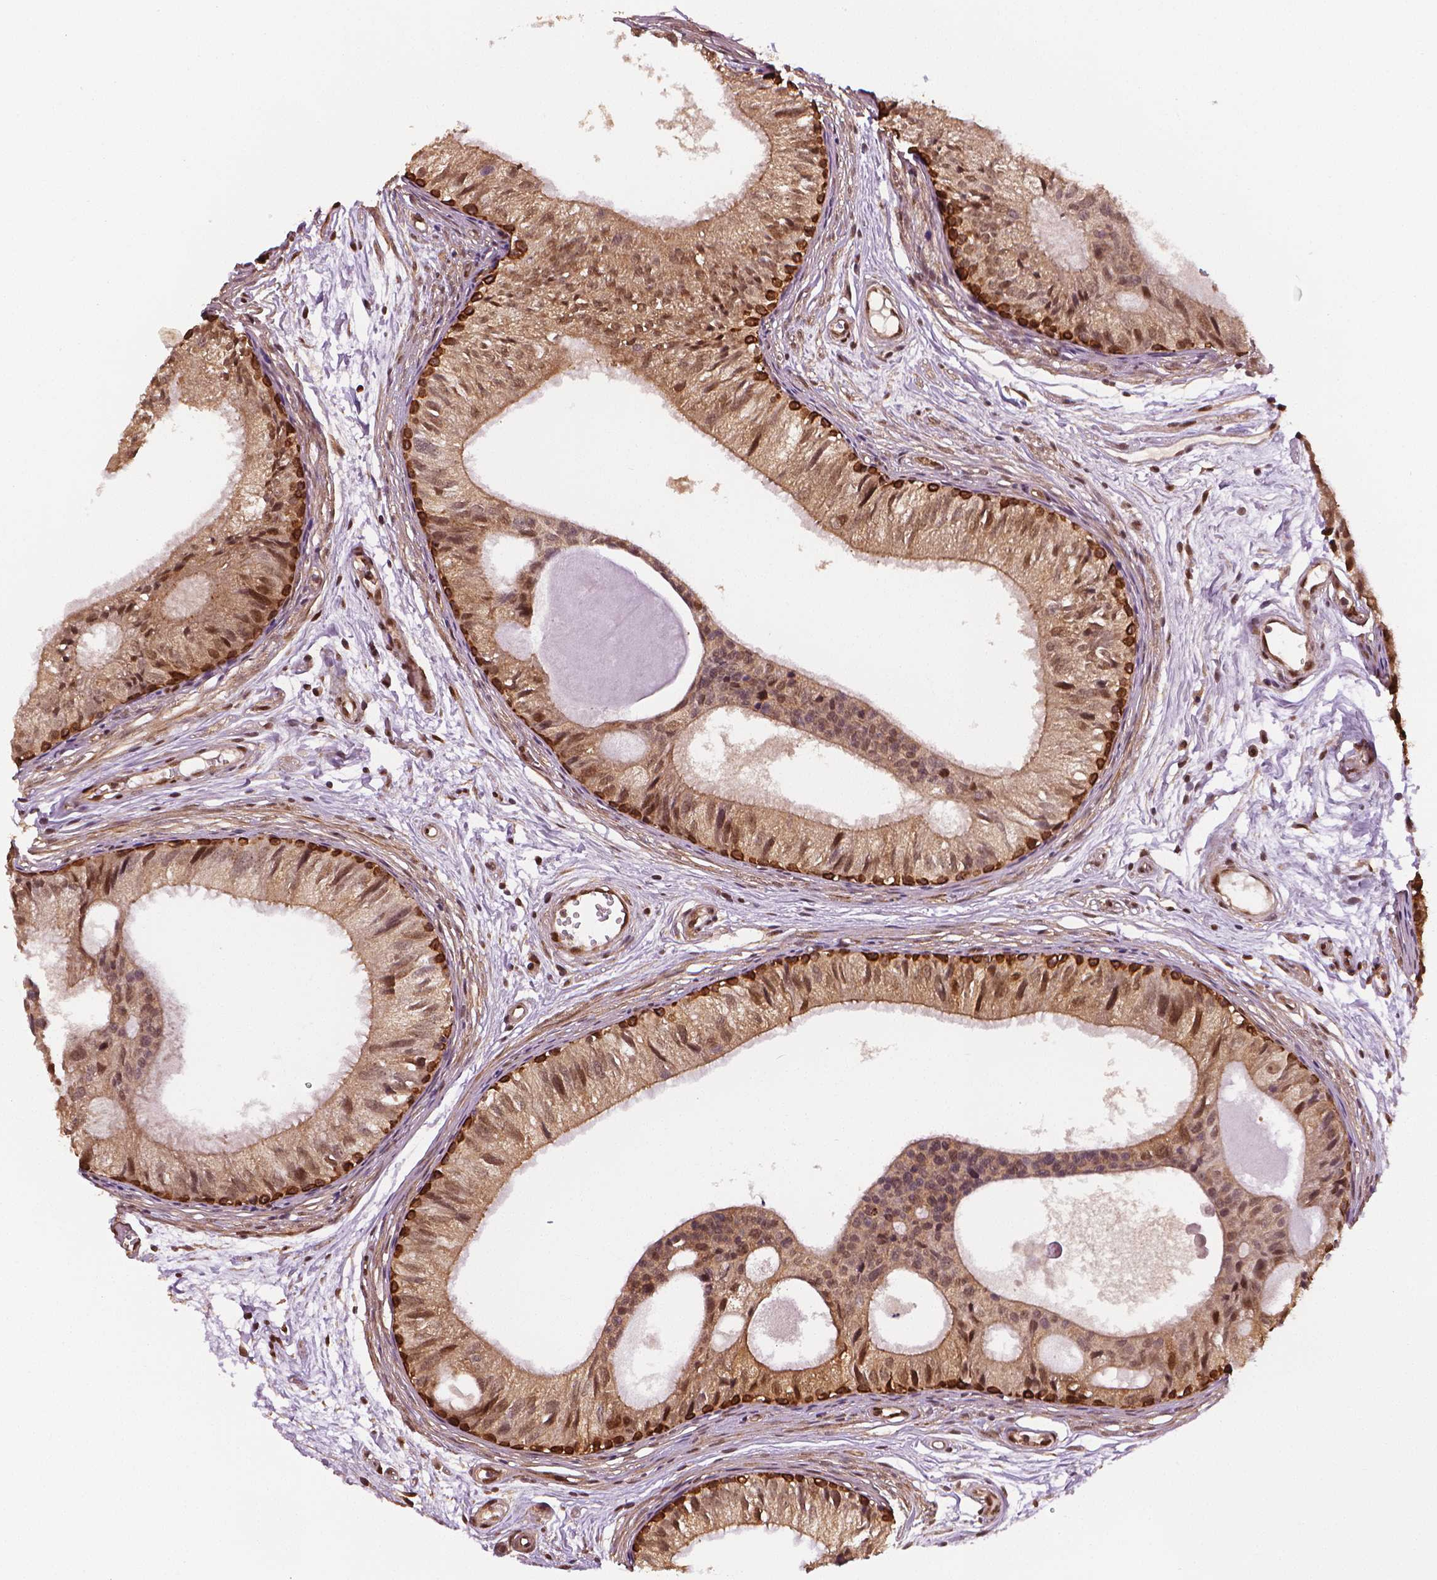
{"staining": {"intensity": "strong", "quantity": "25%-75%", "location": "cytoplasmic/membranous"}, "tissue": "epididymis", "cell_type": "Glandular cells", "image_type": "normal", "snomed": [{"axis": "morphology", "description": "Normal tissue, NOS"}, {"axis": "topography", "description": "Epididymis"}], "caption": "Immunohistochemical staining of benign human epididymis reveals 25%-75% levels of strong cytoplasmic/membranous protein staining in about 25%-75% of glandular cells. (brown staining indicates protein expression, while blue staining denotes nuclei).", "gene": "STAT3", "patient": {"sex": "male", "age": 25}}